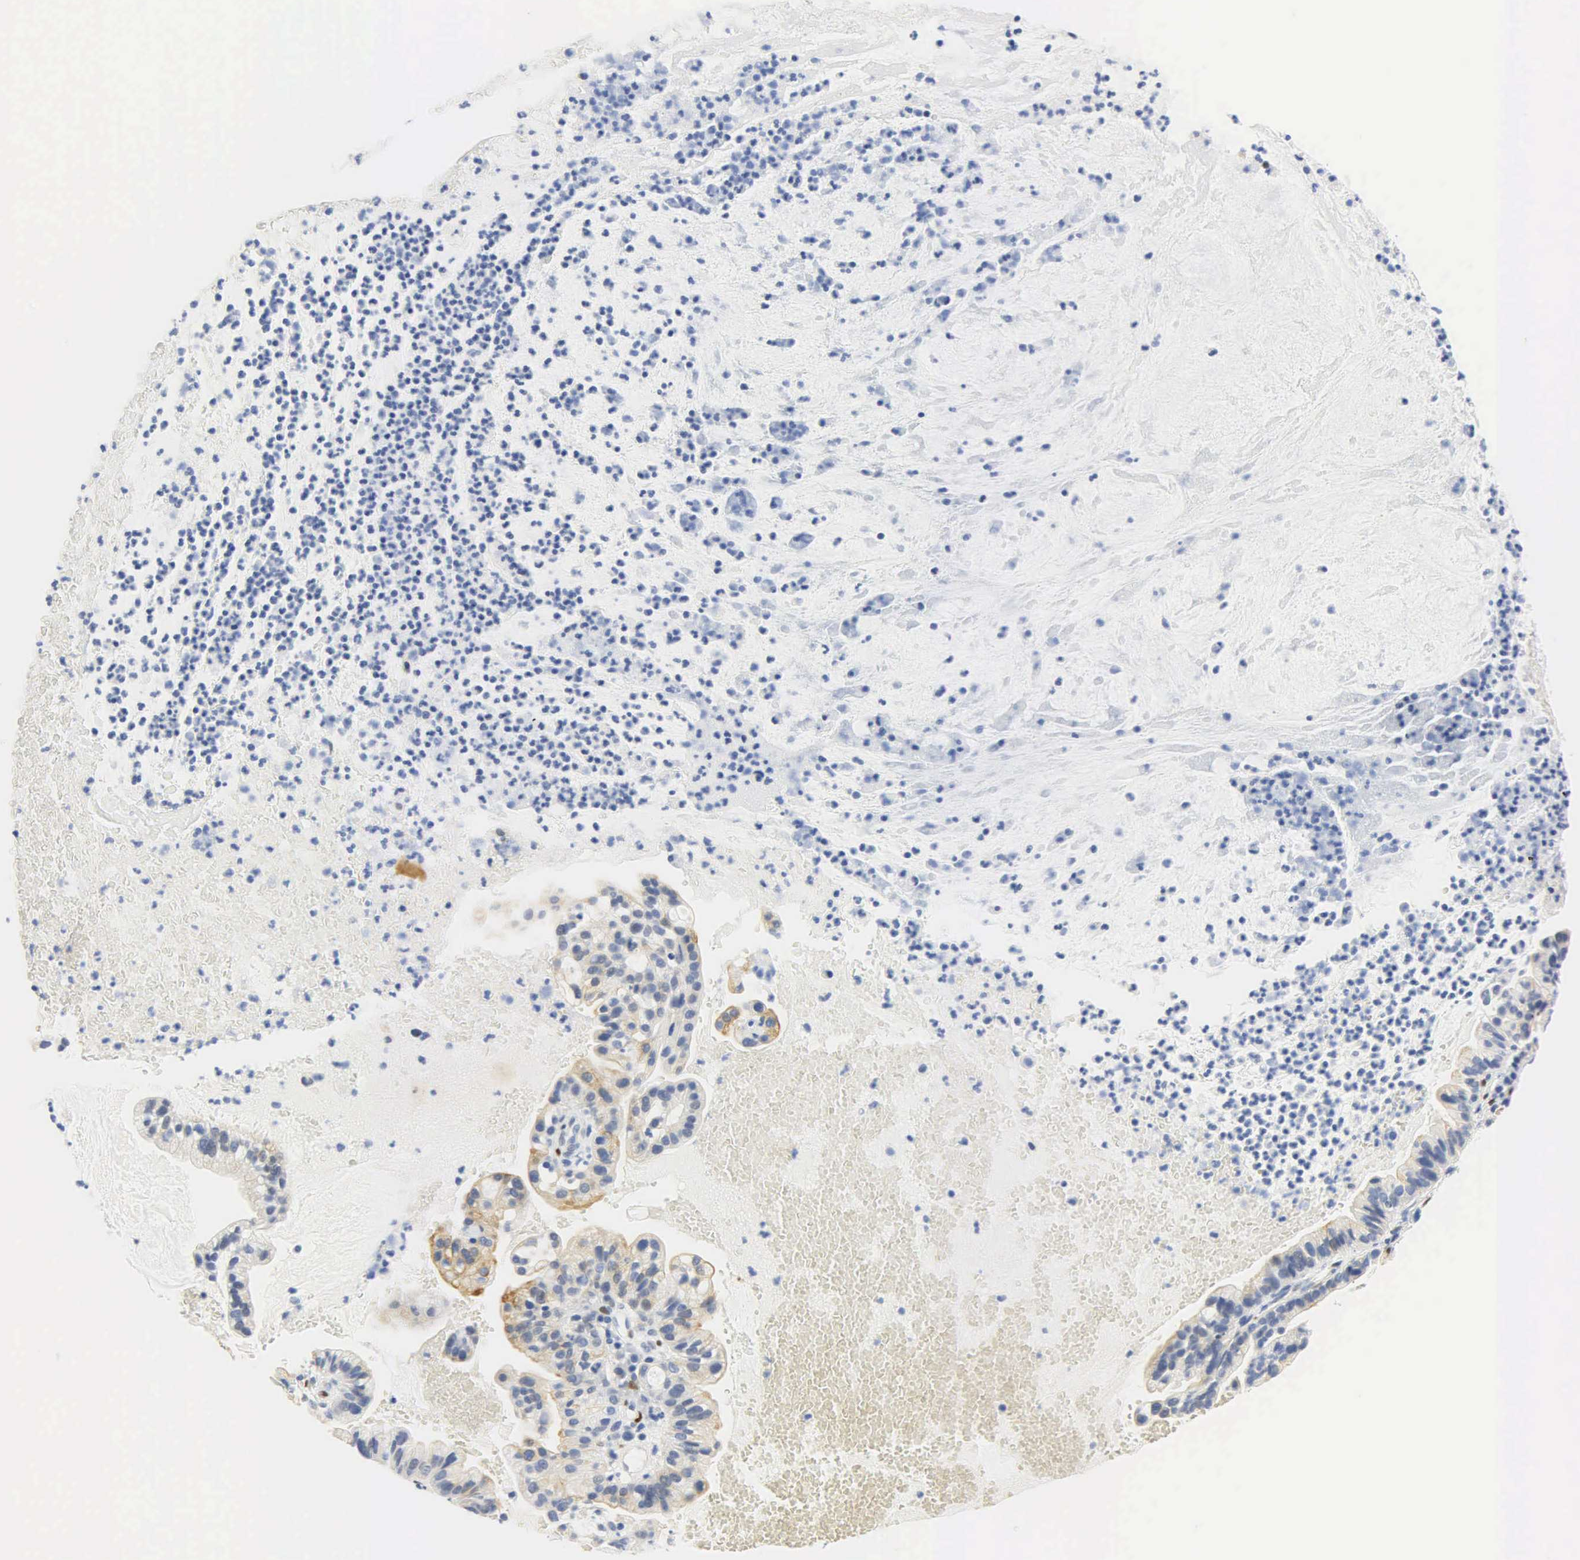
{"staining": {"intensity": "weak", "quantity": "<25%", "location": "cytoplasmic/membranous"}, "tissue": "cervical cancer", "cell_type": "Tumor cells", "image_type": "cancer", "snomed": [{"axis": "morphology", "description": "Adenocarcinoma, NOS"}, {"axis": "topography", "description": "Cervix"}], "caption": "Histopathology image shows no significant protein staining in tumor cells of cervical adenocarcinoma. The staining is performed using DAB (3,3'-diaminobenzidine) brown chromogen with nuclei counter-stained in using hematoxylin.", "gene": "PGR", "patient": {"sex": "female", "age": 41}}